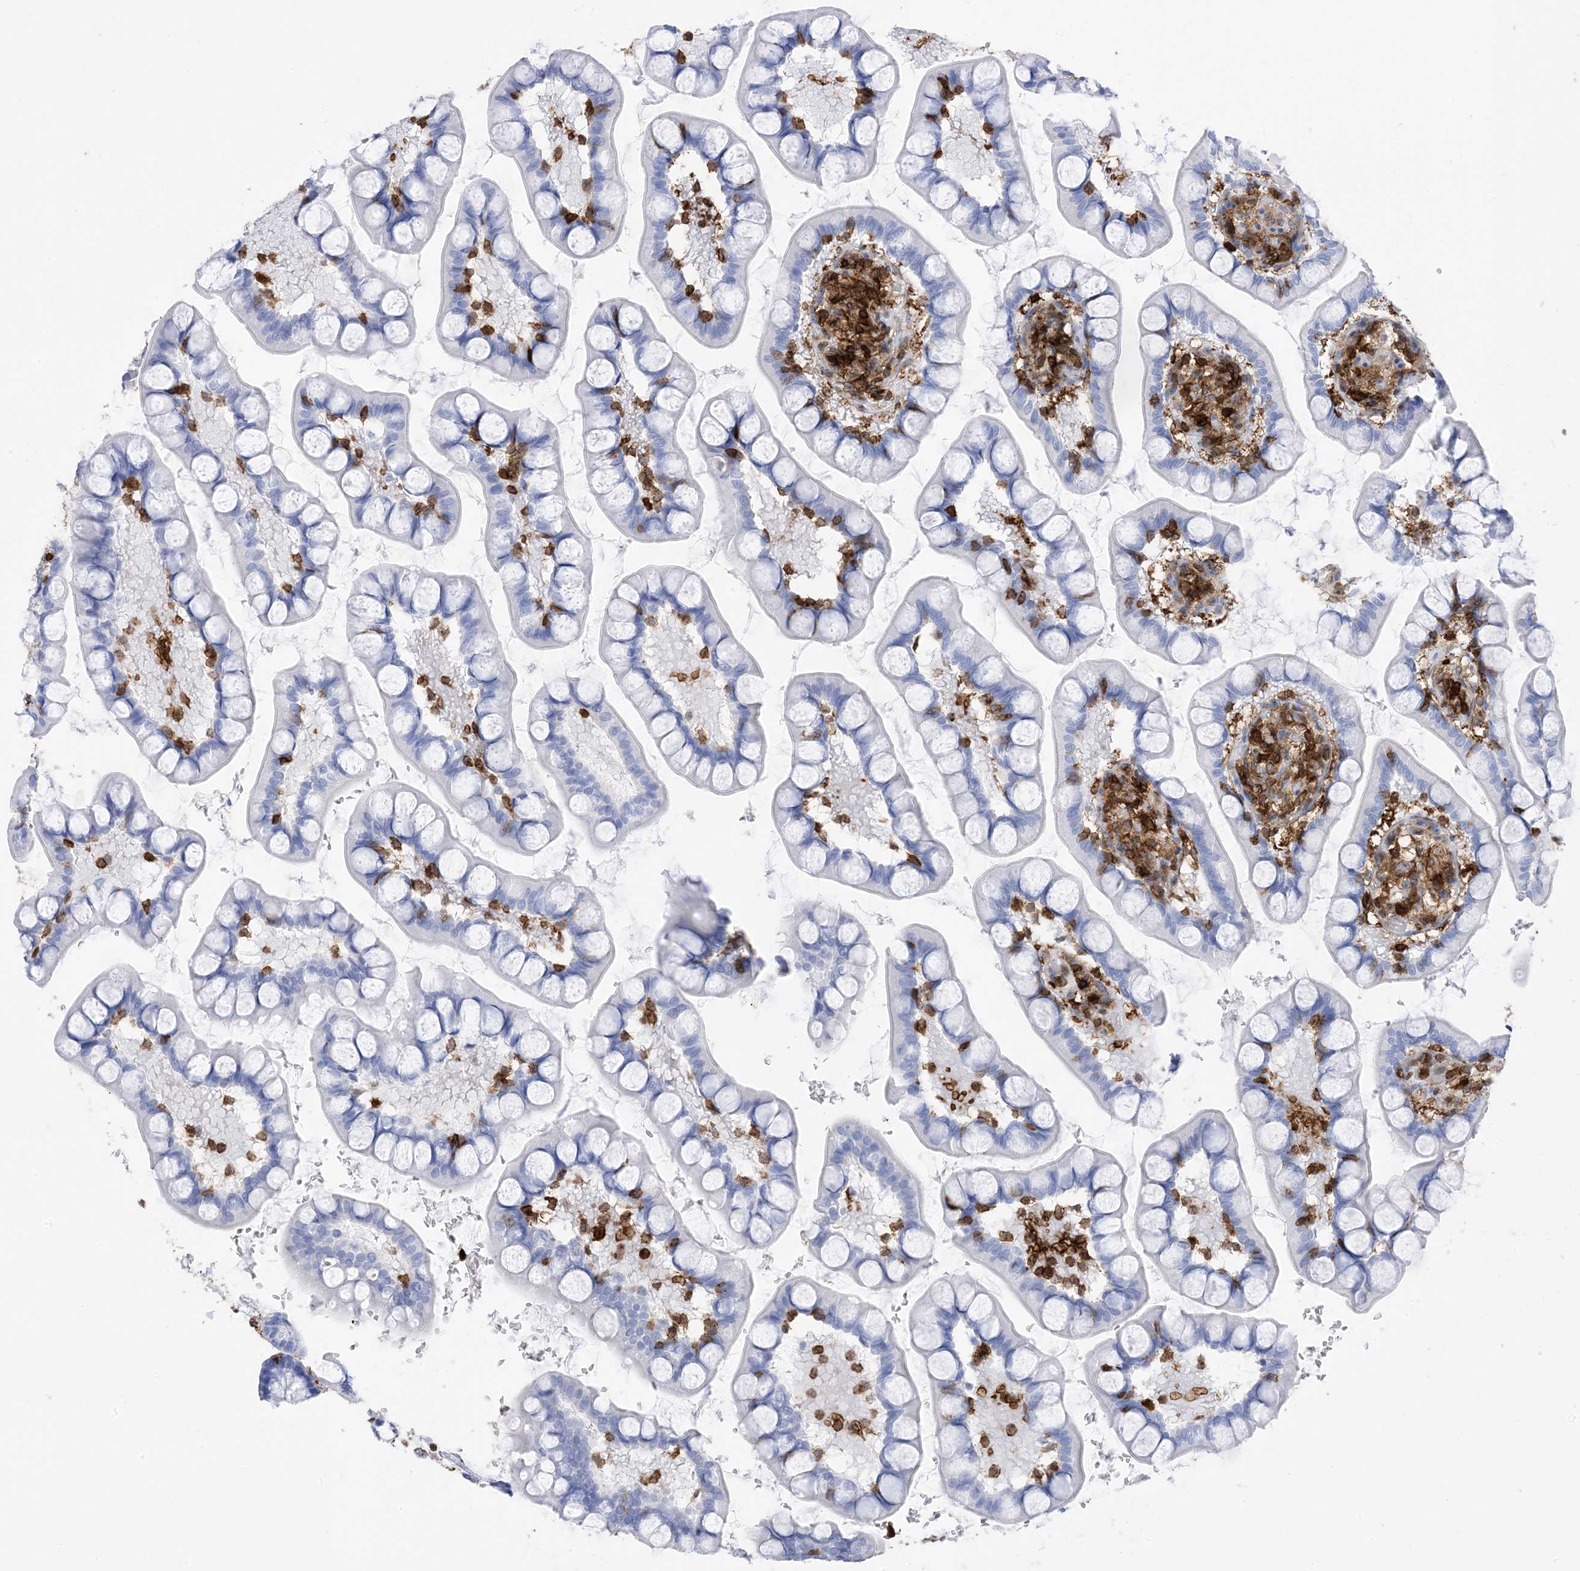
{"staining": {"intensity": "negative", "quantity": "none", "location": "none"}, "tissue": "small intestine", "cell_type": "Glandular cells", "image_type": "normal", "snomed": [{"axis": "morphology", "description": "Normal tissue, NOS"}, {"axis": "topography", "description": "Small intestine"}], "caption": "An immunohistochemistry (IHC) micrograph of normal small intestine is shown. There is no staining in glandular cells of small intestine. (DAB immunohistochemistry visualized using brightfield microscopy, high magnification).", "gene": "ANXA1", "patient": {"sex": "male", "age": 52}}